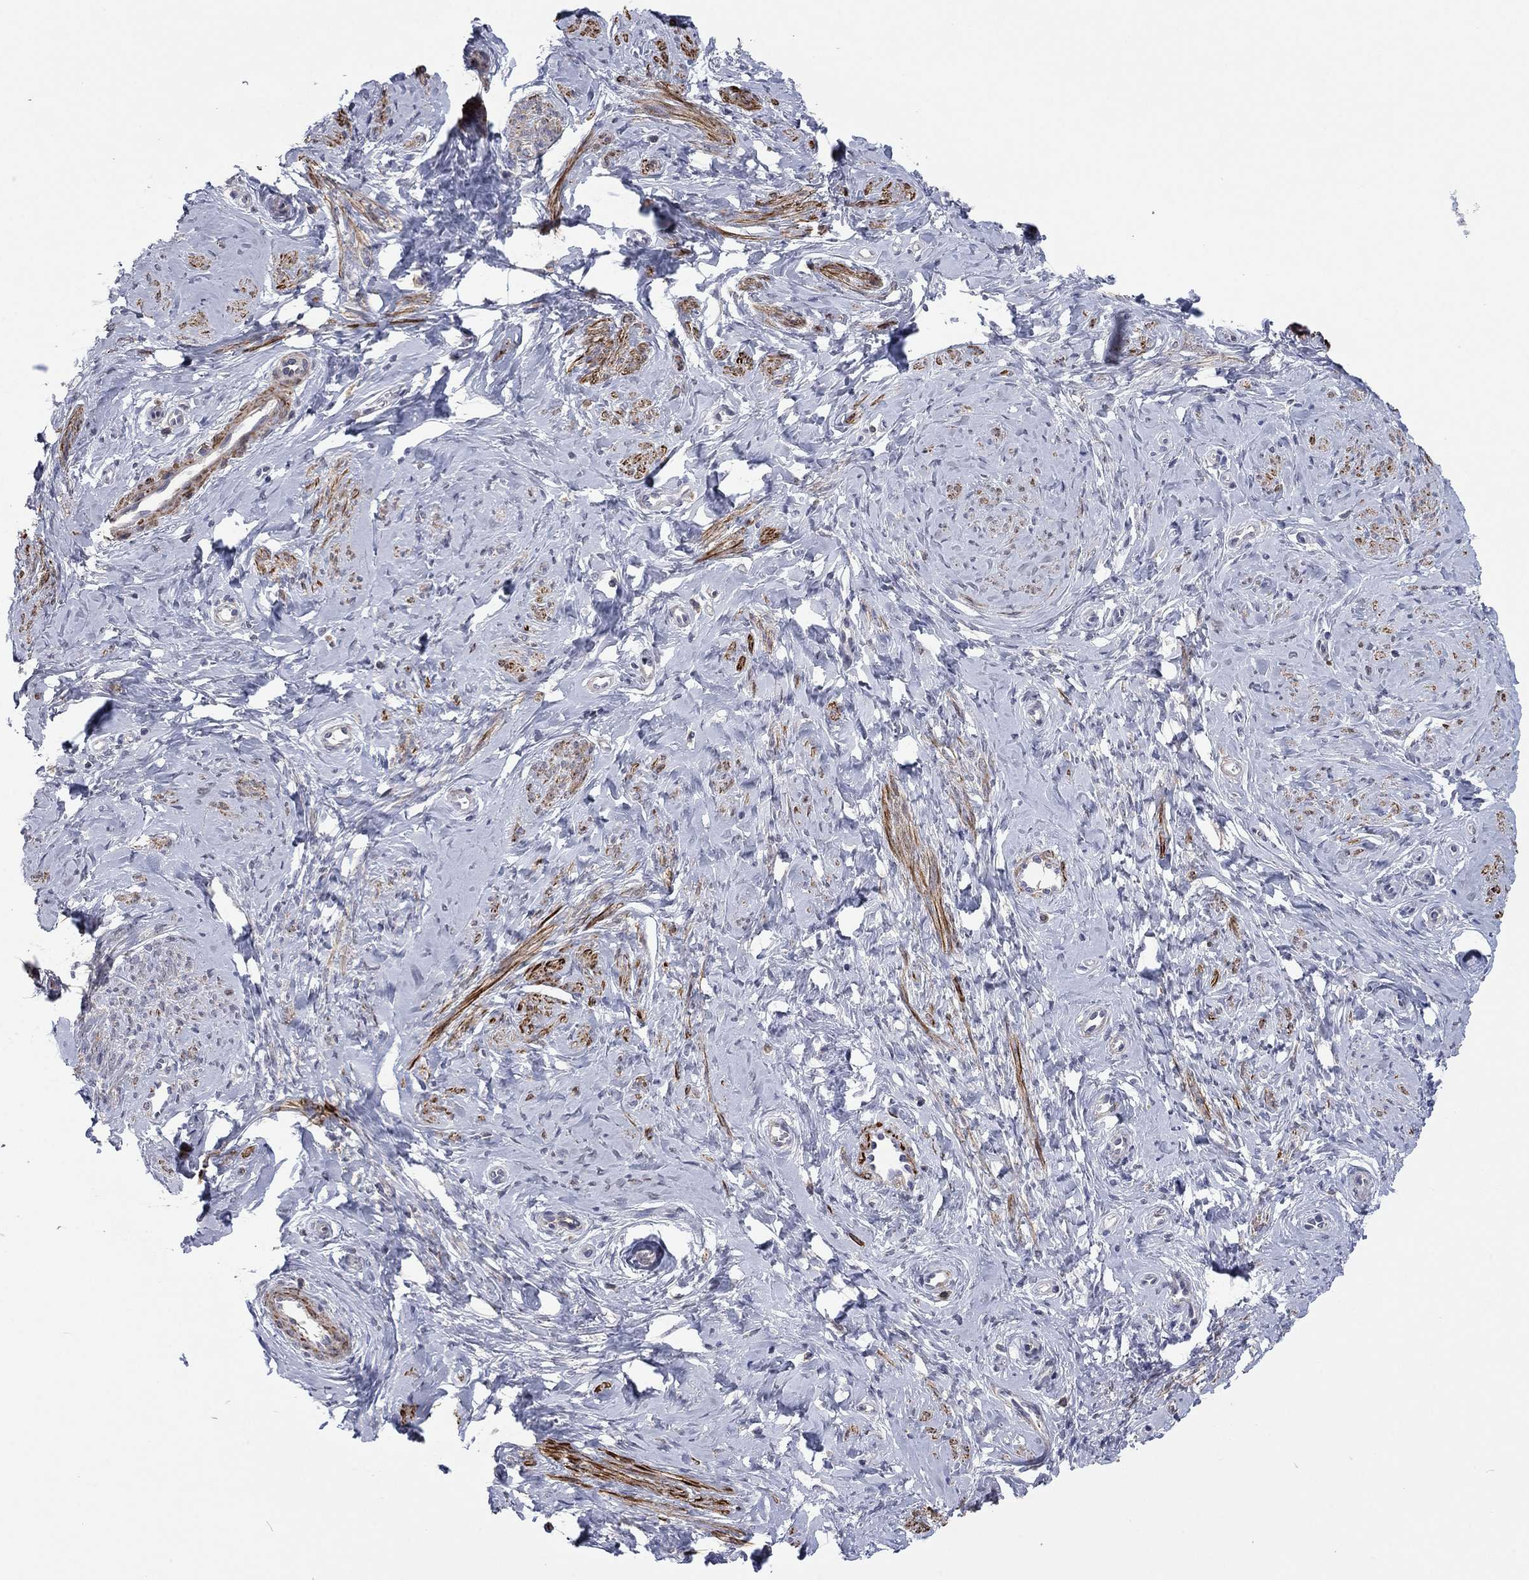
{"staining": {"intensity": "negative", "quantity": "none", "location": "none"}, "tissue": "cervix", "cell_type": "Glandular cells", "image_type": "normal", "snomed": [{"axis": "morphology", "description": "Normal tissue, NOS"}, {"axis": "topography", "description": "Cervix"}], "caption": "Protein analysis of normal cervix reveals no significant expression in glandular cells.", "gene": "IP6K3", "patient": {"sex": "female", "age": 37}}